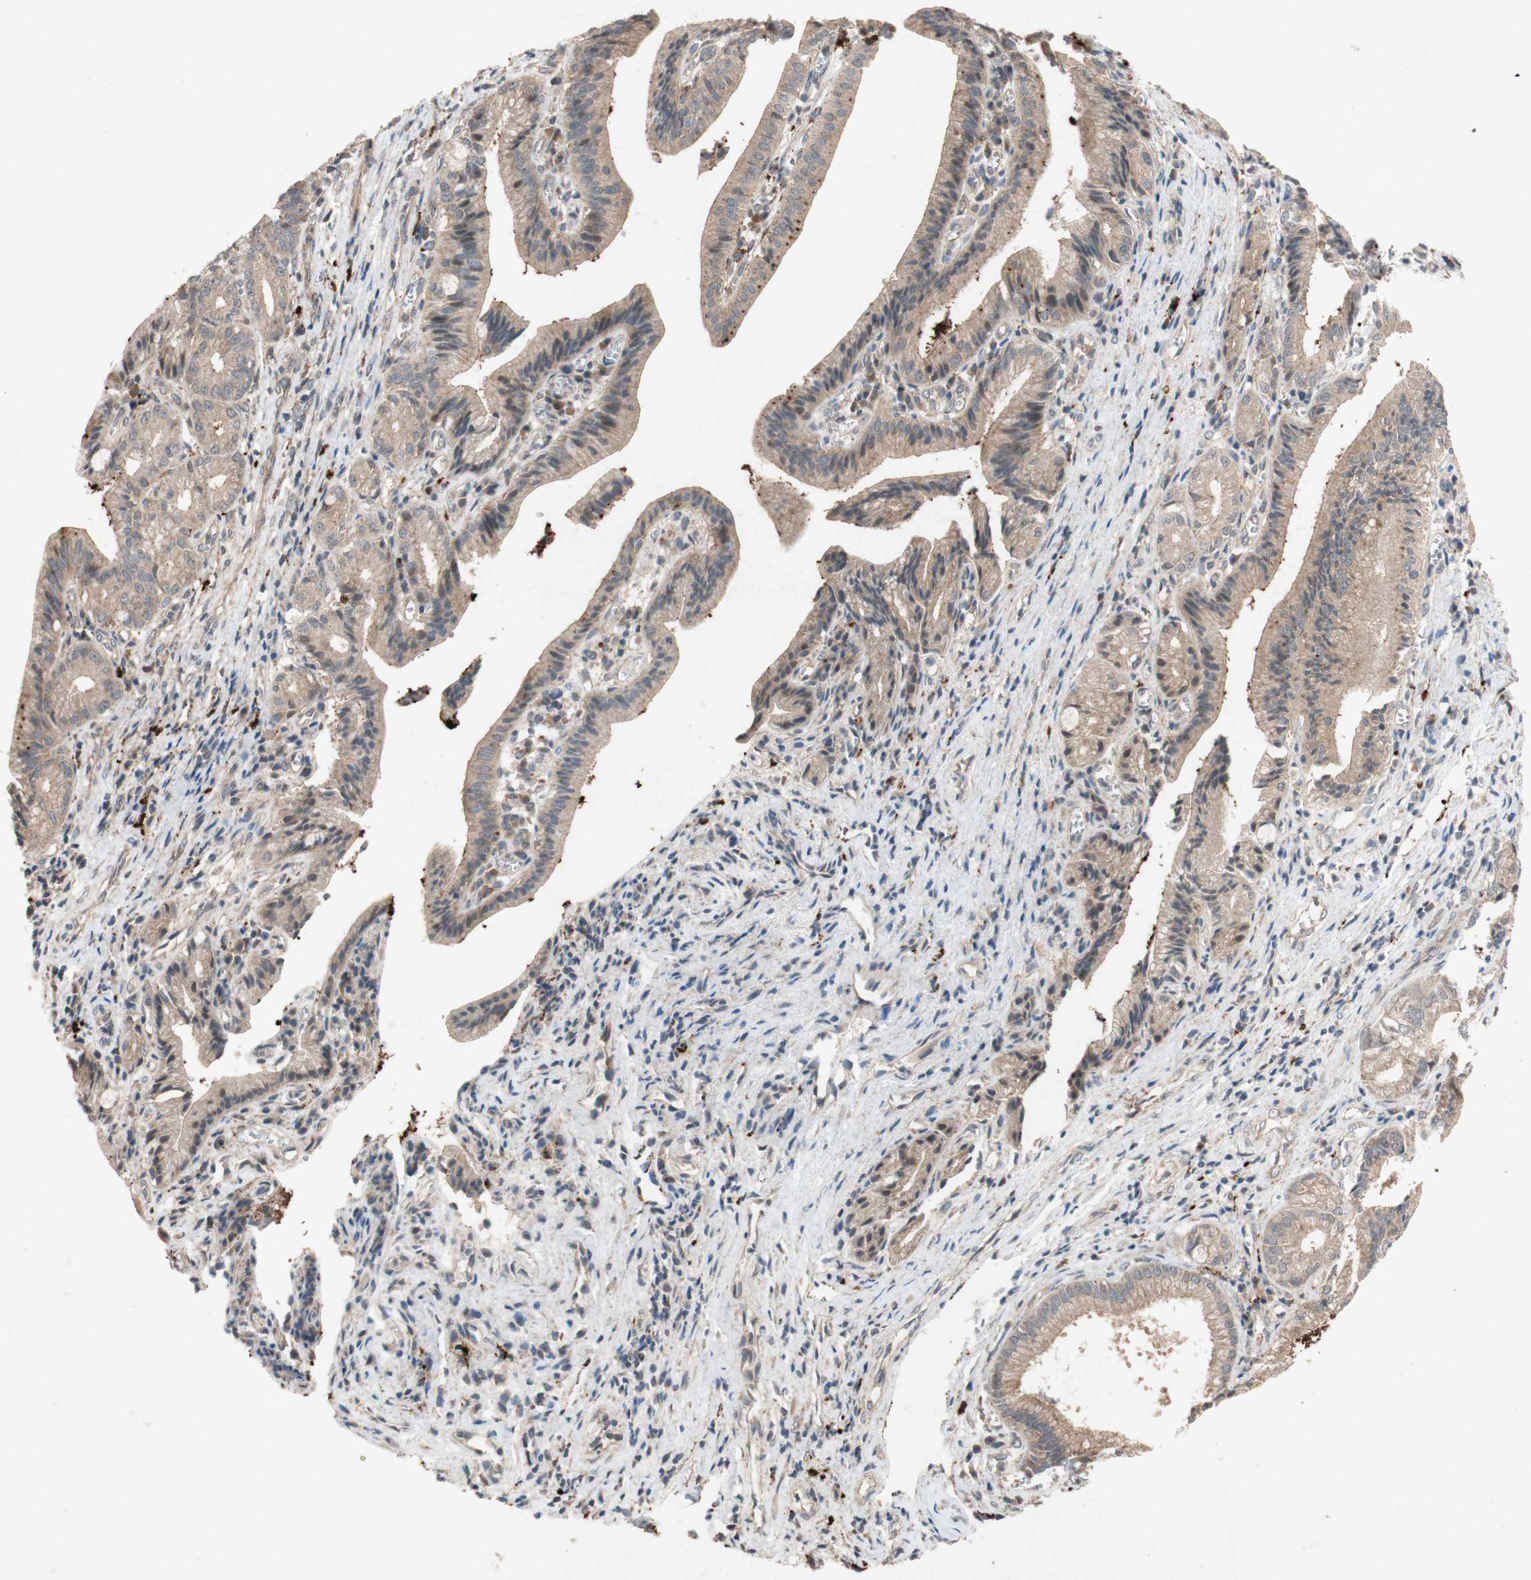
{"staining": {"intensity": "moderate", "quantity": ">75%", "location": "cytoplasmic/membranous"}, "tissue": "pancreatic cancer", "cell_type": "Tumor cells", "image_type": "cancer", "snomed": [{"axis": "morphology", "description": "Adenocarcinoma, NOS"}, {"axis": "topography", "description": "Pancreas"}], "caption": "Protein staining of adenocarcinoma (pancreatic) tissue exhibits moderate cytoplasmic/membranous staining in about >75% of tumor cells.", "gene": "ATP6V1F", "patient": {"sex": "female", "age": 75}}